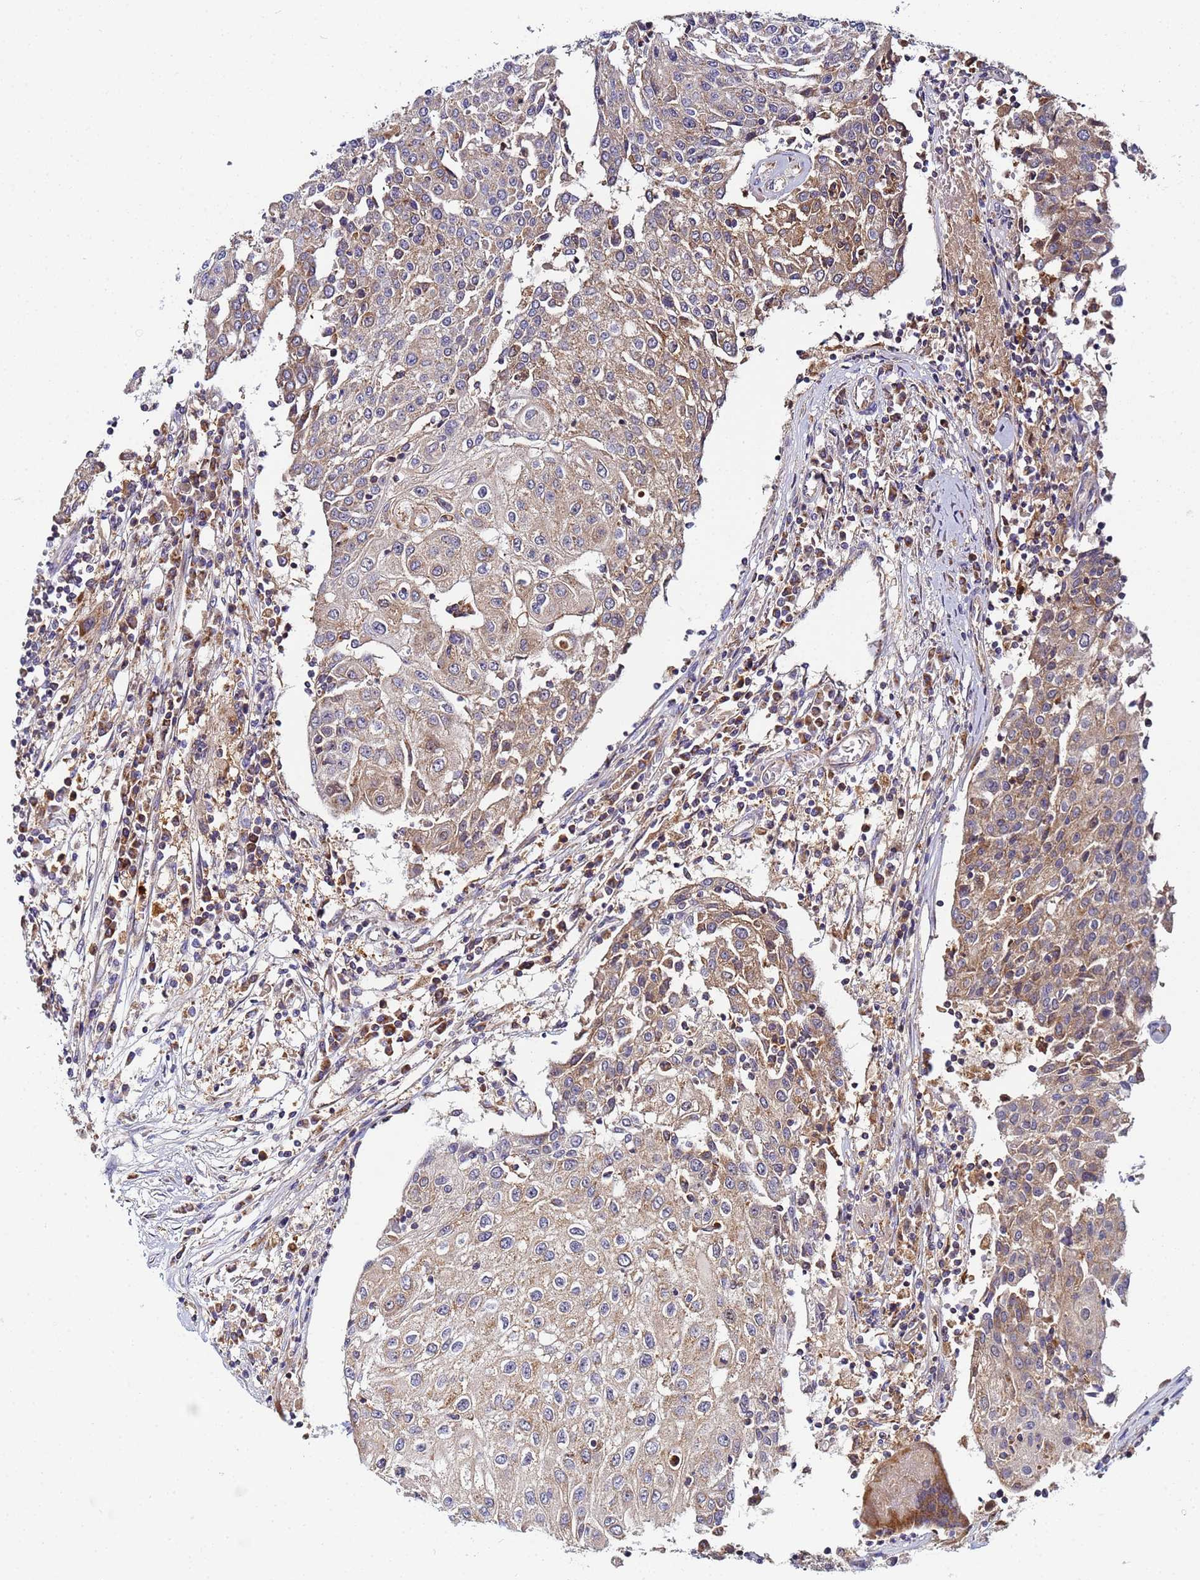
{"staining": {"intensity": "weak", "quantity": ">75%", "location": "cytoplasmic/membranous"}, "tissue": "urothelial cancer", "cell_type": "Tumor cells", "image_type": "cancer", "snomed": [{"axis": "morphology", "description": "Urothelial carcinoma, High grade"}, {"axis": "topography", "description": "Urinary bladder"}], "caption": "A brown stain labels weak cytoplasmic/membranous staining of a protein in human urothelial cancer tumor cells.", "gene": "CCDC127", "patient": {"sex": "female", "age": 85}}